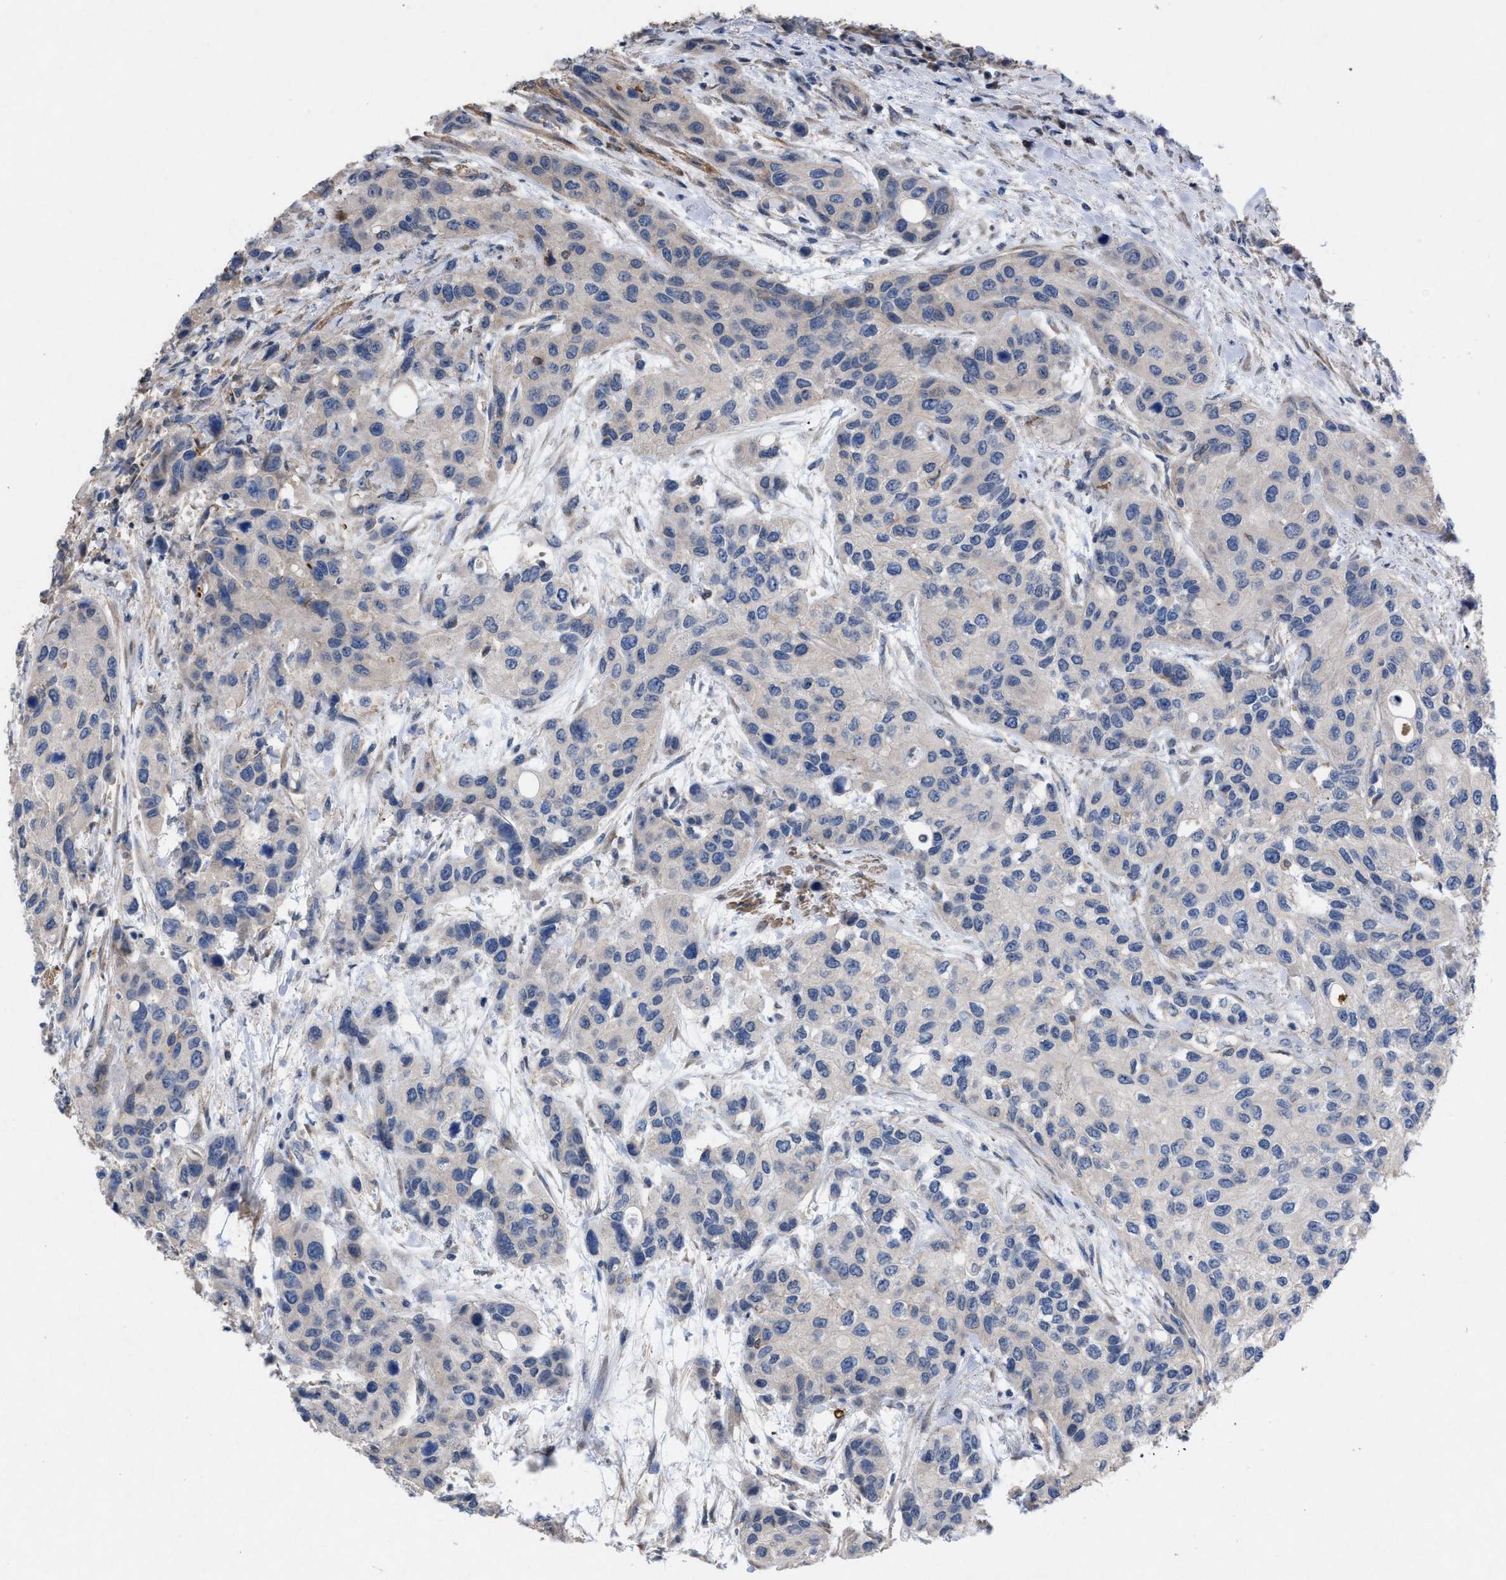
{"staining": {"intensity": "negative", "quantity": "none", "location": "none"}, "tissue": "urothelial cancer", "cell_type": "Tumor cells", "image_type": "cancer", "snomed": [{"axis": "morphology", "description": "Urothelial carcinoma, High grade"}, {"axis": "topography", "description": "Urinary bladder"}], "caption": "This is a micrograph of immunohistochemistry (IHC) staining of high-grade urothelial carcinoma, which shows no positivity in tumor cells.", "gene": "TMEM131", "patient": {"sex": "female", "age": 56}}